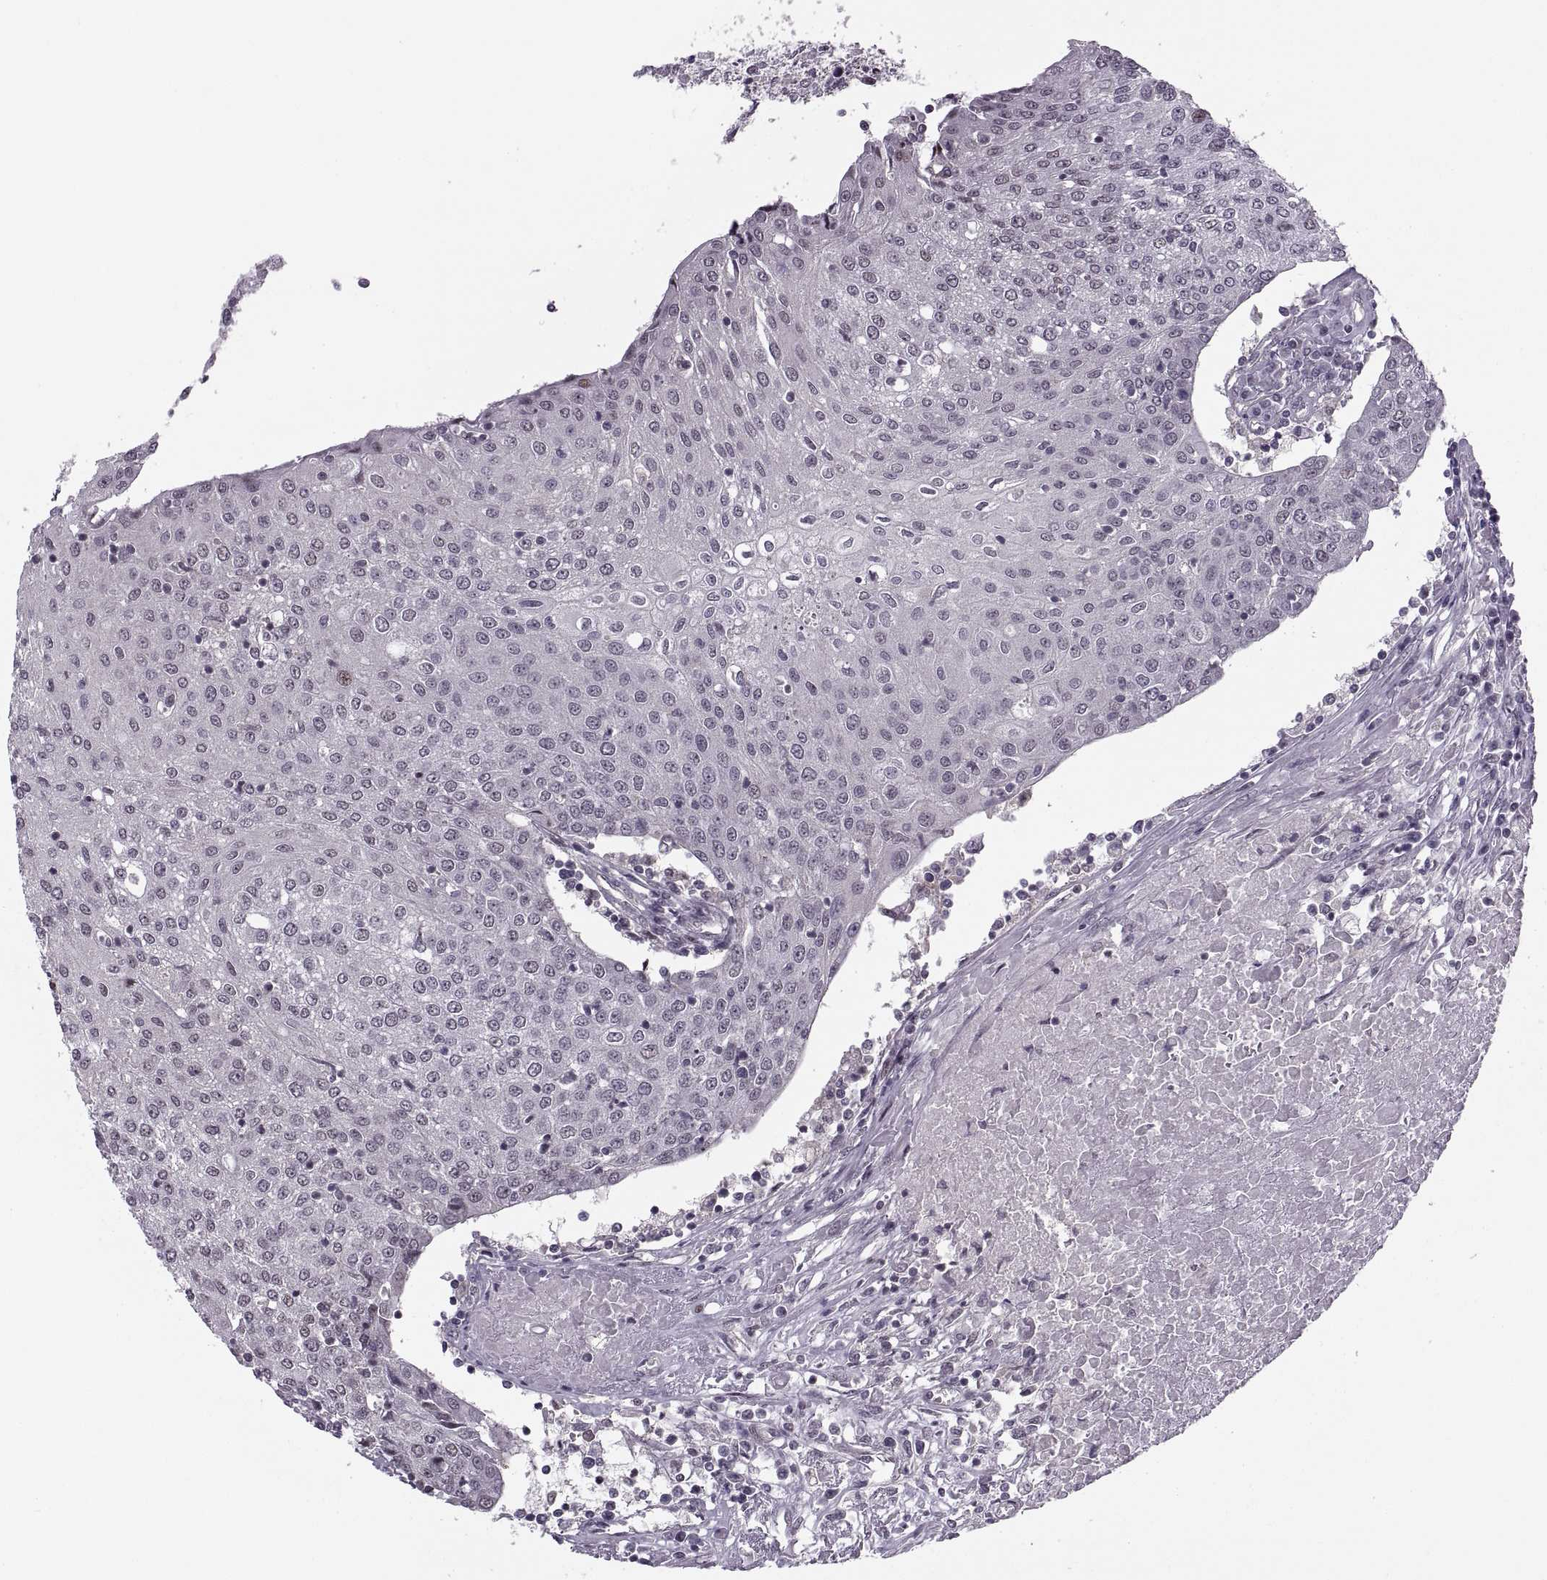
{"staining": {"intensity": "negative", "quantity": "none", "location": "none"}, "tissue": "urothelial cancer", "cell_type": "Tumor cells", "image_type": "cancer", "snomed": [{"axis": "morphology", "description": "Urothelial carcinoma, High grade"}, {"axis": "topography", "description": "Urinary bladder"}], "caption": "An immunohistochemistry (IHC) photomicrograph of urothelial cancer is shown. There is no staining in tumor cells of urothelial cancer.", "gene": "LUZP2", "patient": {"sex": "female", "age": 85}}